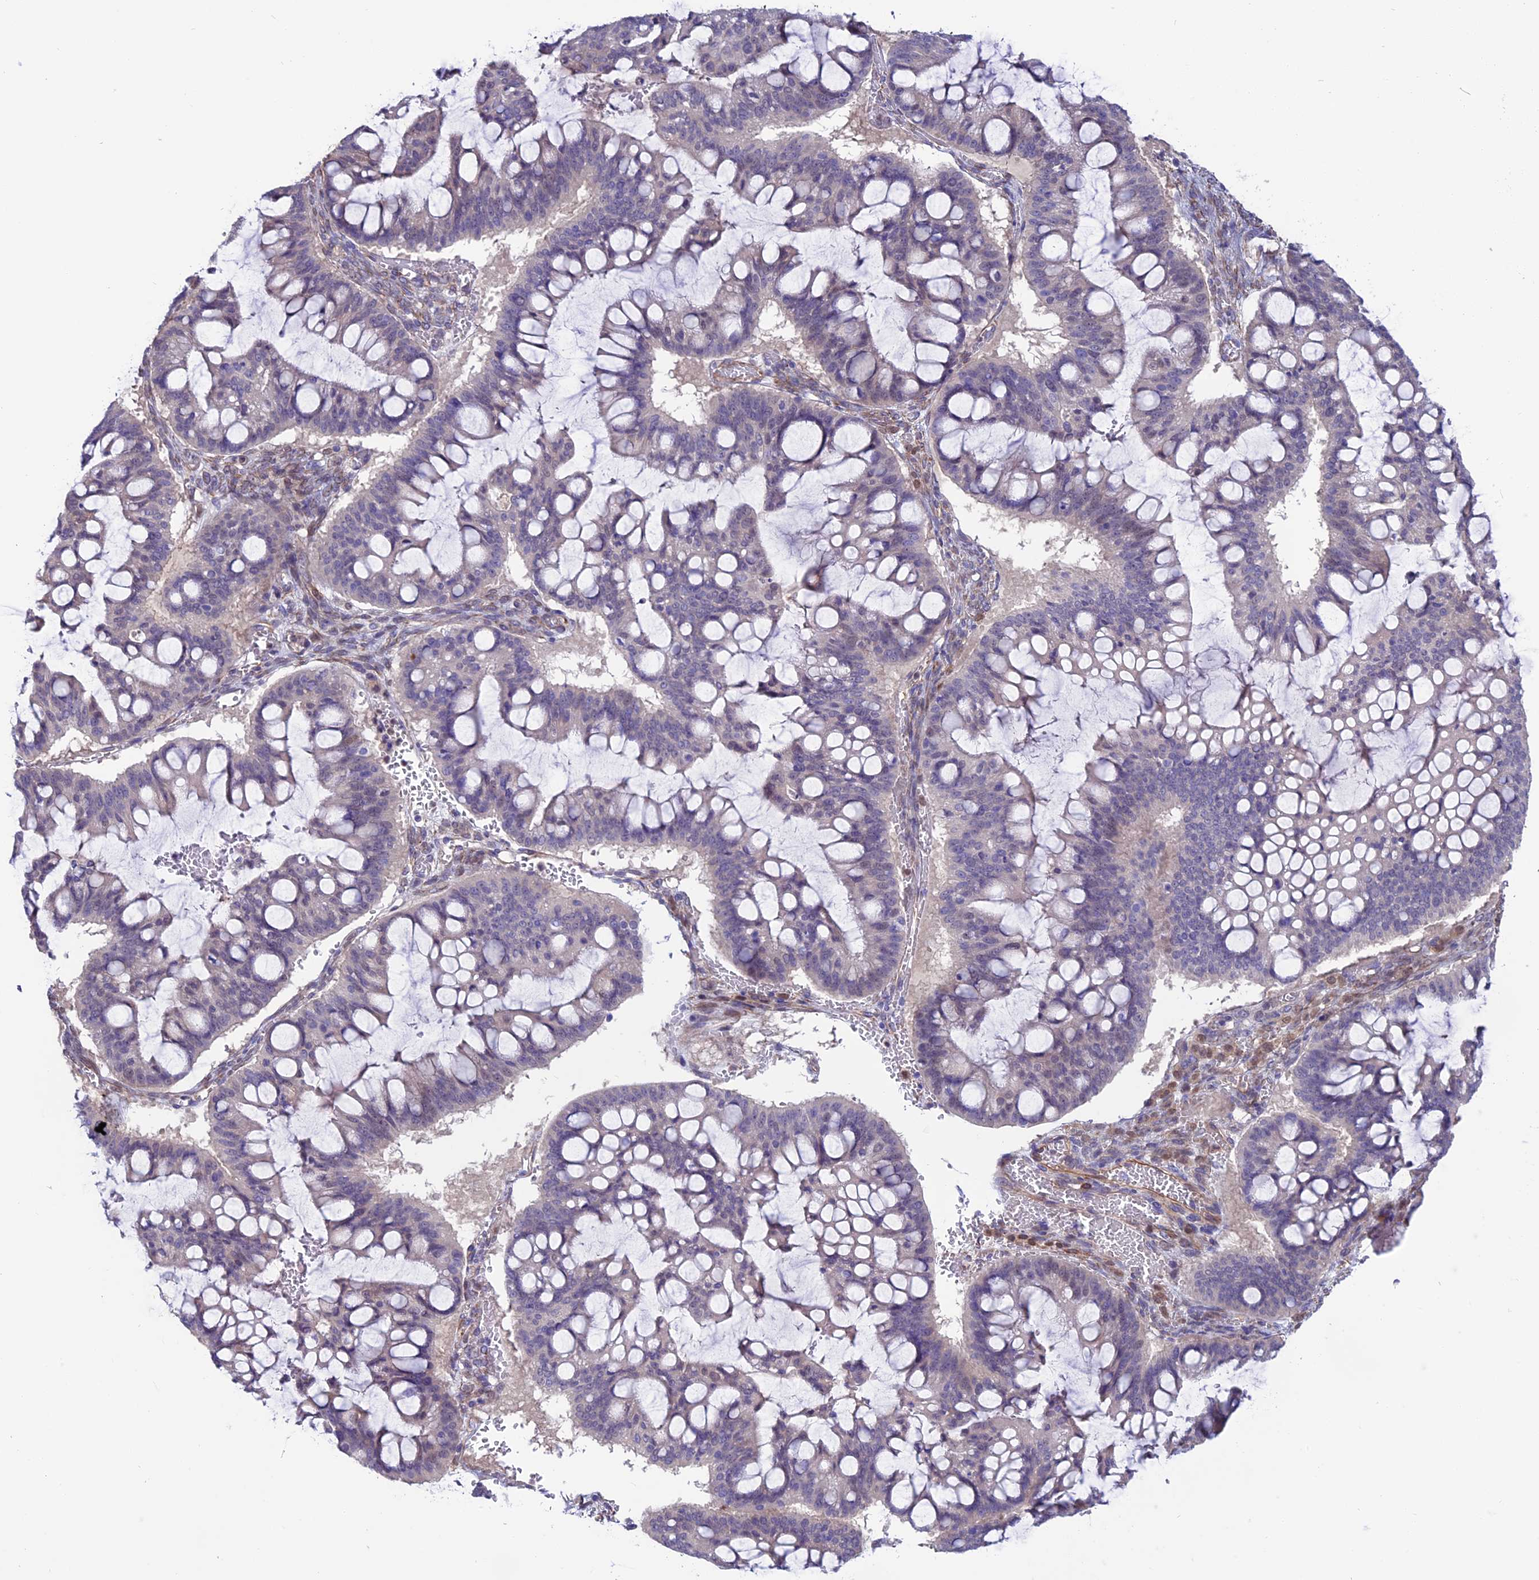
{"staining": {"intensity": "negative", "quantity": "none", "location": "none"}, "tissue": "ovarian cancer", "cell_type": "Tumor cells", "image_type": "cancer", "snomed": [{"axis": "morphology", "description": "Cystadenocarcinoma, mucinous, NOS"}, {"axis": "topography", "description": "Ovary"}], "caption": "Immunohistochemistry histopathology image of ovarian cancer (mucinous cystadenocarcinoma) stained for a protein (brown), which shows no positivity in tumor cells.", "gene": "PDILT", "patient": {"sex": "female", "age": 73}}